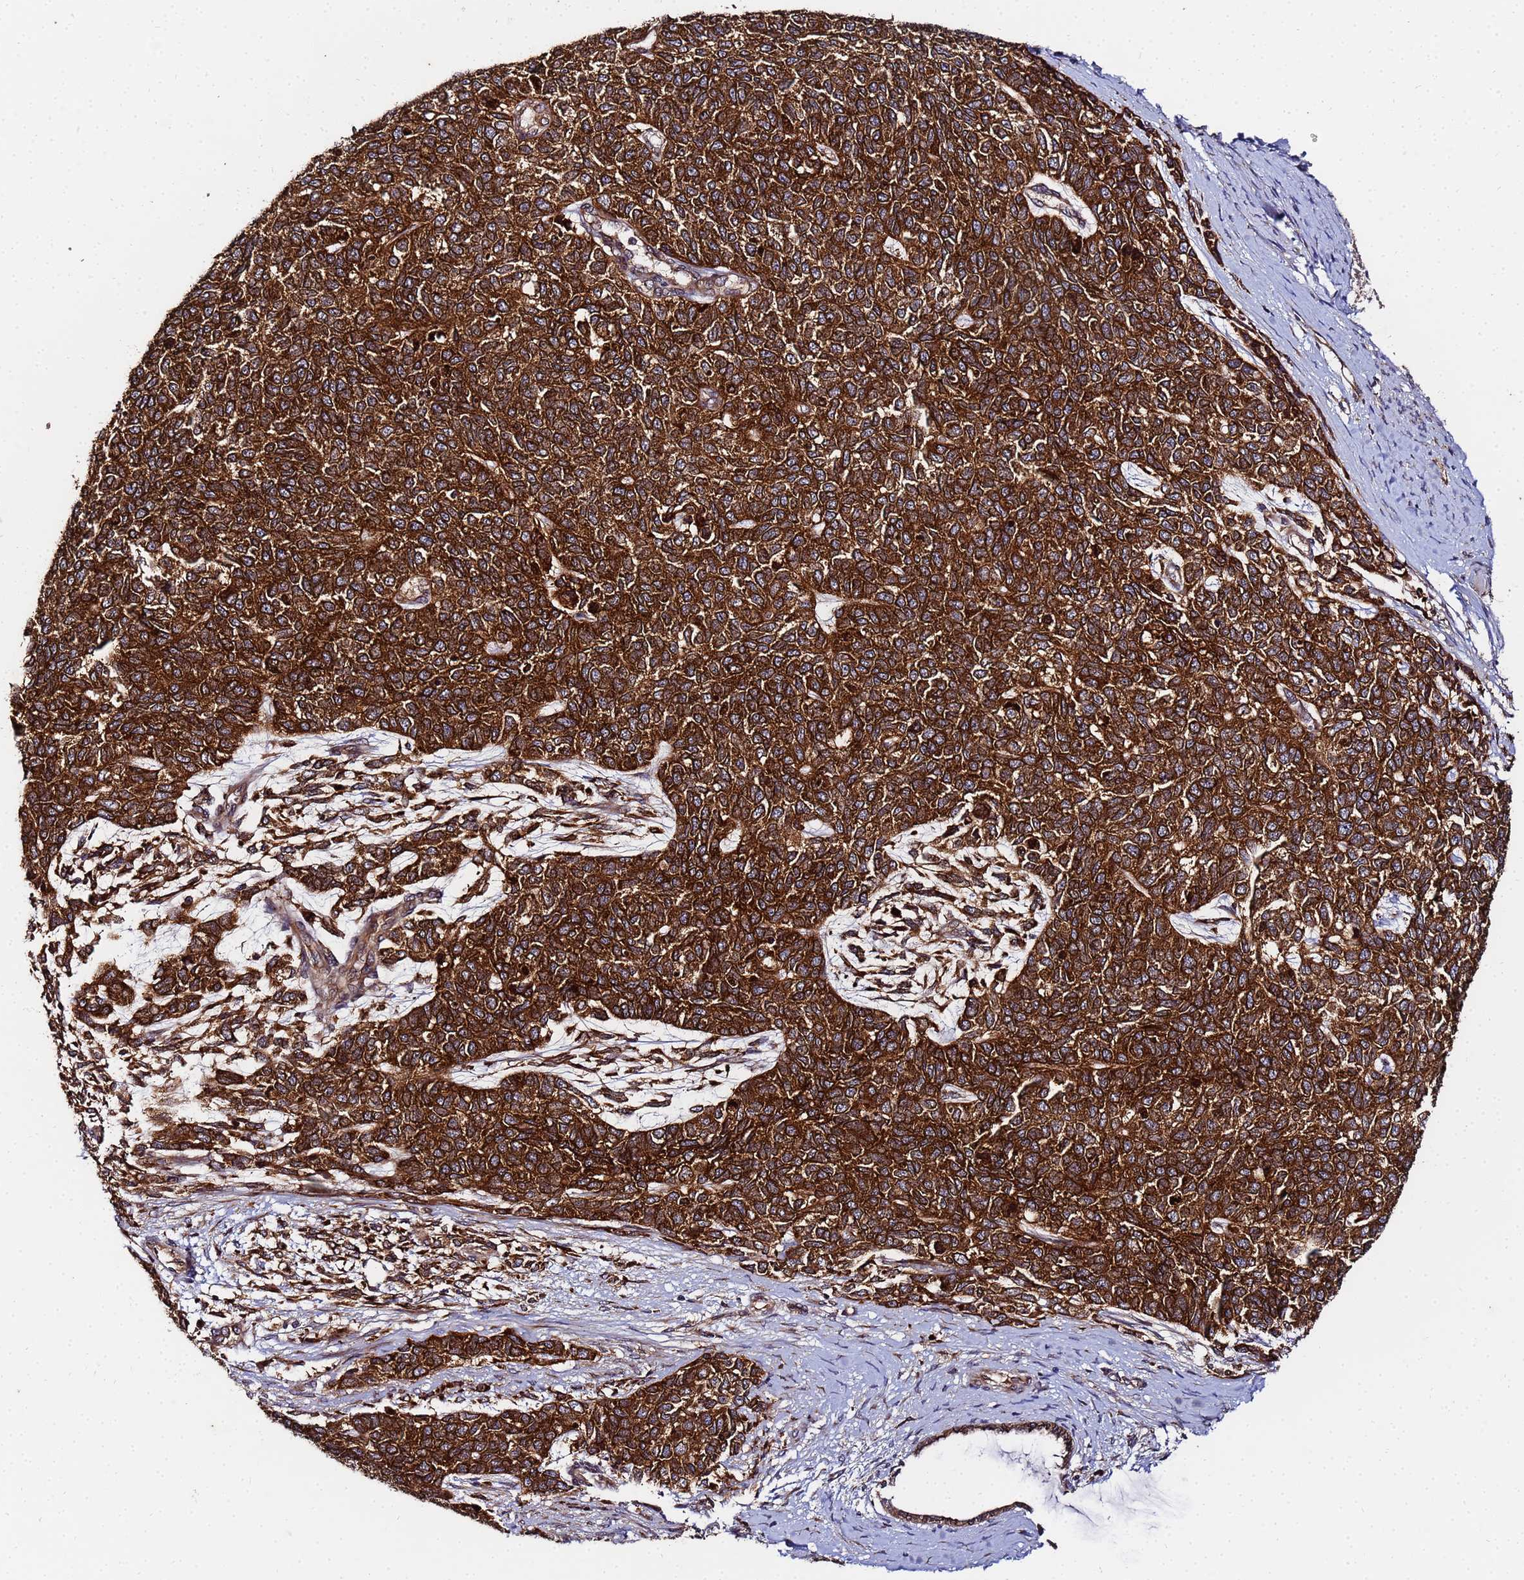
{"staining": {"intensity": "strong", "quantity": ">75%", "location": "cytoplasmic/membranous"}, "tissue": "cervical cancer", "cell_type": "Tumor cells", "image_type": "cancer", "snomed": [{"axis": "morphology", "description": "Squamous cell carcinoma, NOS"}, {"axis": "topography", "description": "Cervix"}], "caption": "This is a histology image of IHC staining of cervical cancer (squamous cell carcinoma), which shows strong expression in the cytoplasmic/membranous of tumor cells.", "gene": "UNC93B1", "patient": {"sex": "female", "age": 63}}